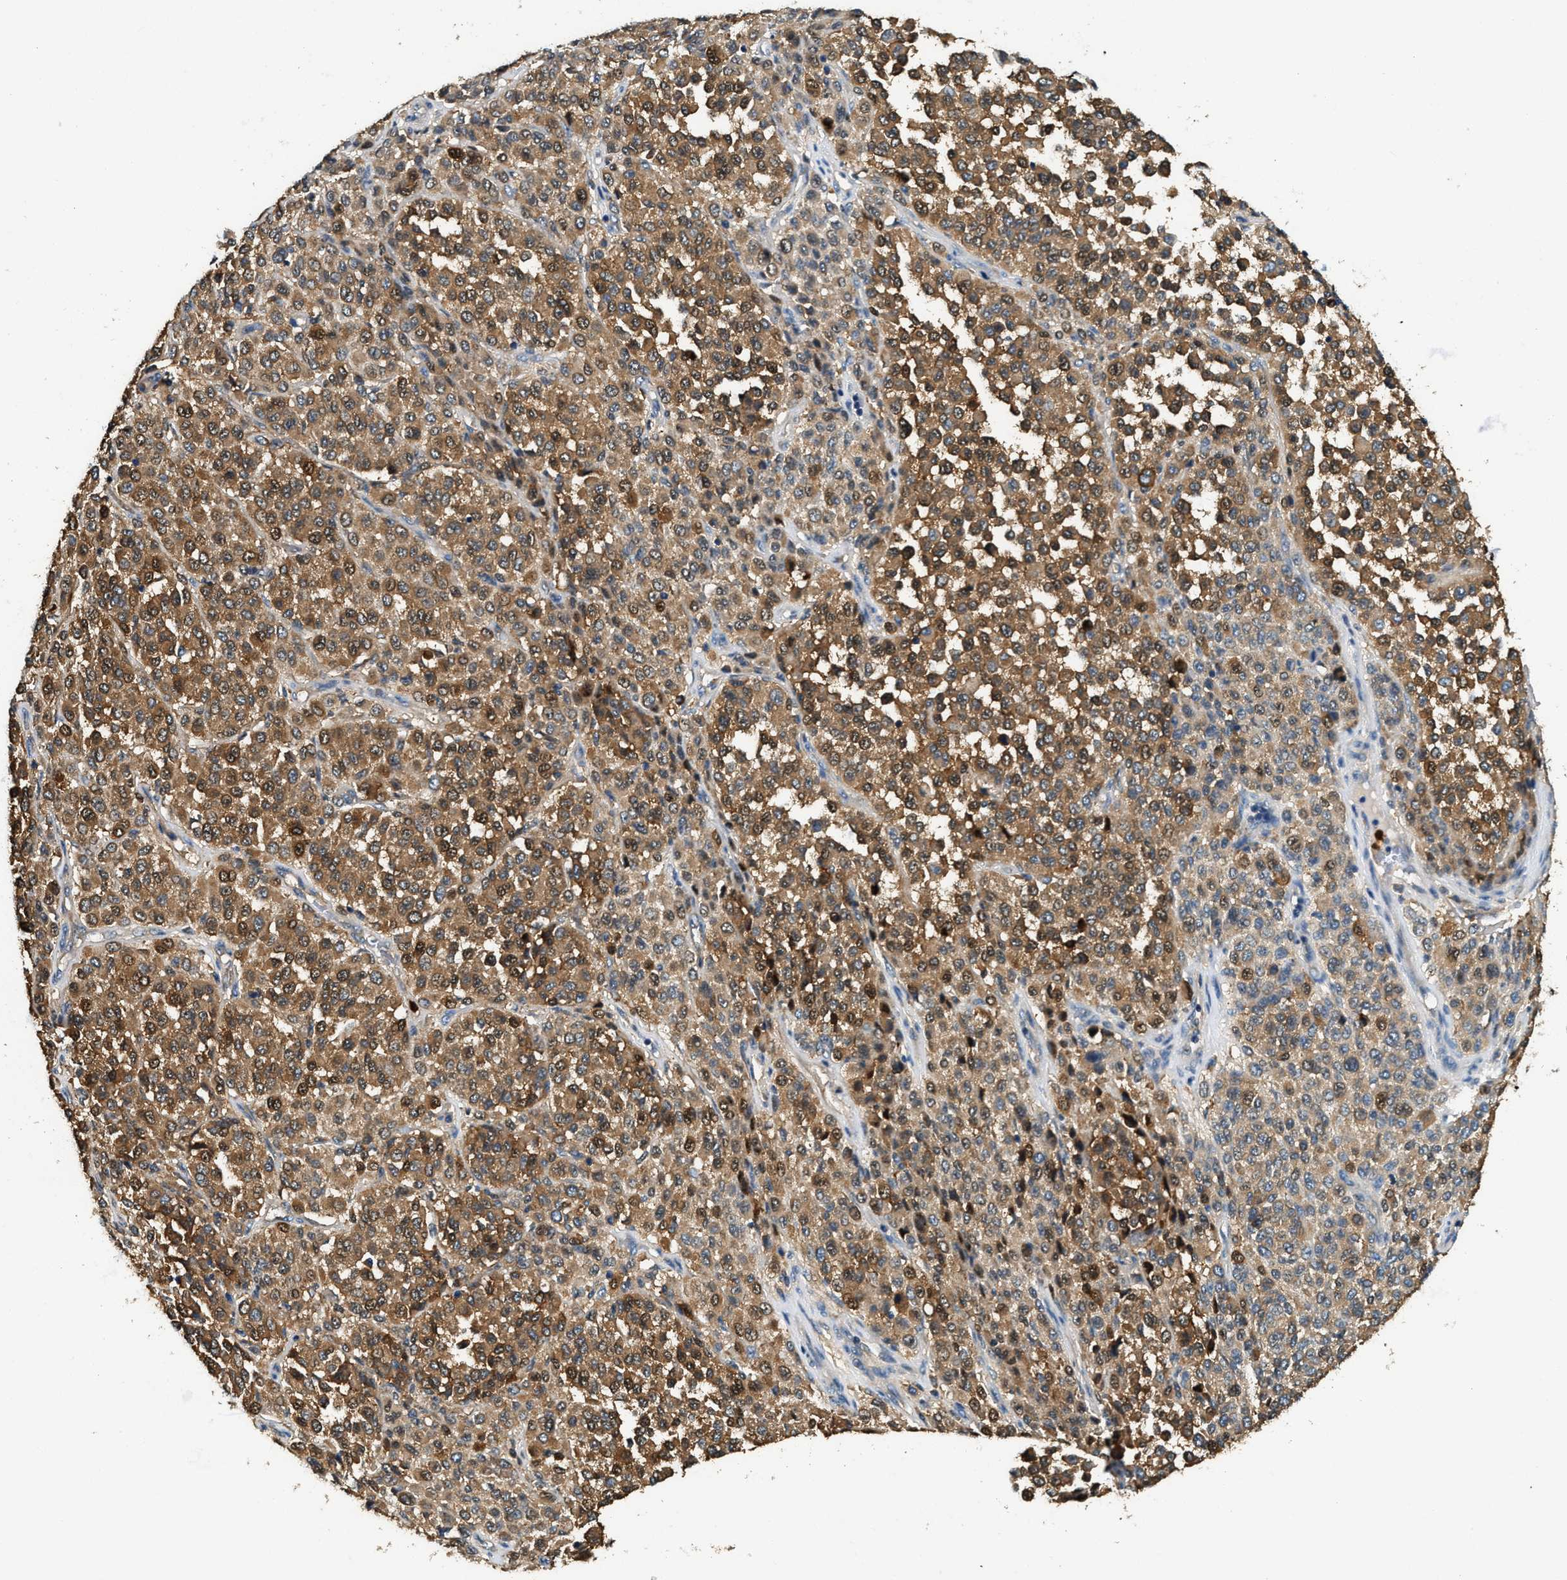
{"staining": {"intensity": "moderate", "quantity": ">75%", "location": "cytoplasmic/membranous,nuclear"}, "tissue": "melanoma", "cell_type": "Tumor cells", "image_type": "cancer", "snomed": [{"axis": "morphology", "description": "Malignant melanoma, Metastatic site"}, {"axis": "topography", "description": "Pancreas"}], "caption": "A brown stain highlights moderate cytoplasmic/membranous and nuclear staining of a protein in malignant melanoma (metastatic site) tumor cells. Using DAB (brown) and hematoxylin (blue) stains, captured at high magnification using brightfield microscopy.", "gene": "ANXA3", "patient": {"sex": "female", "age": 30}}